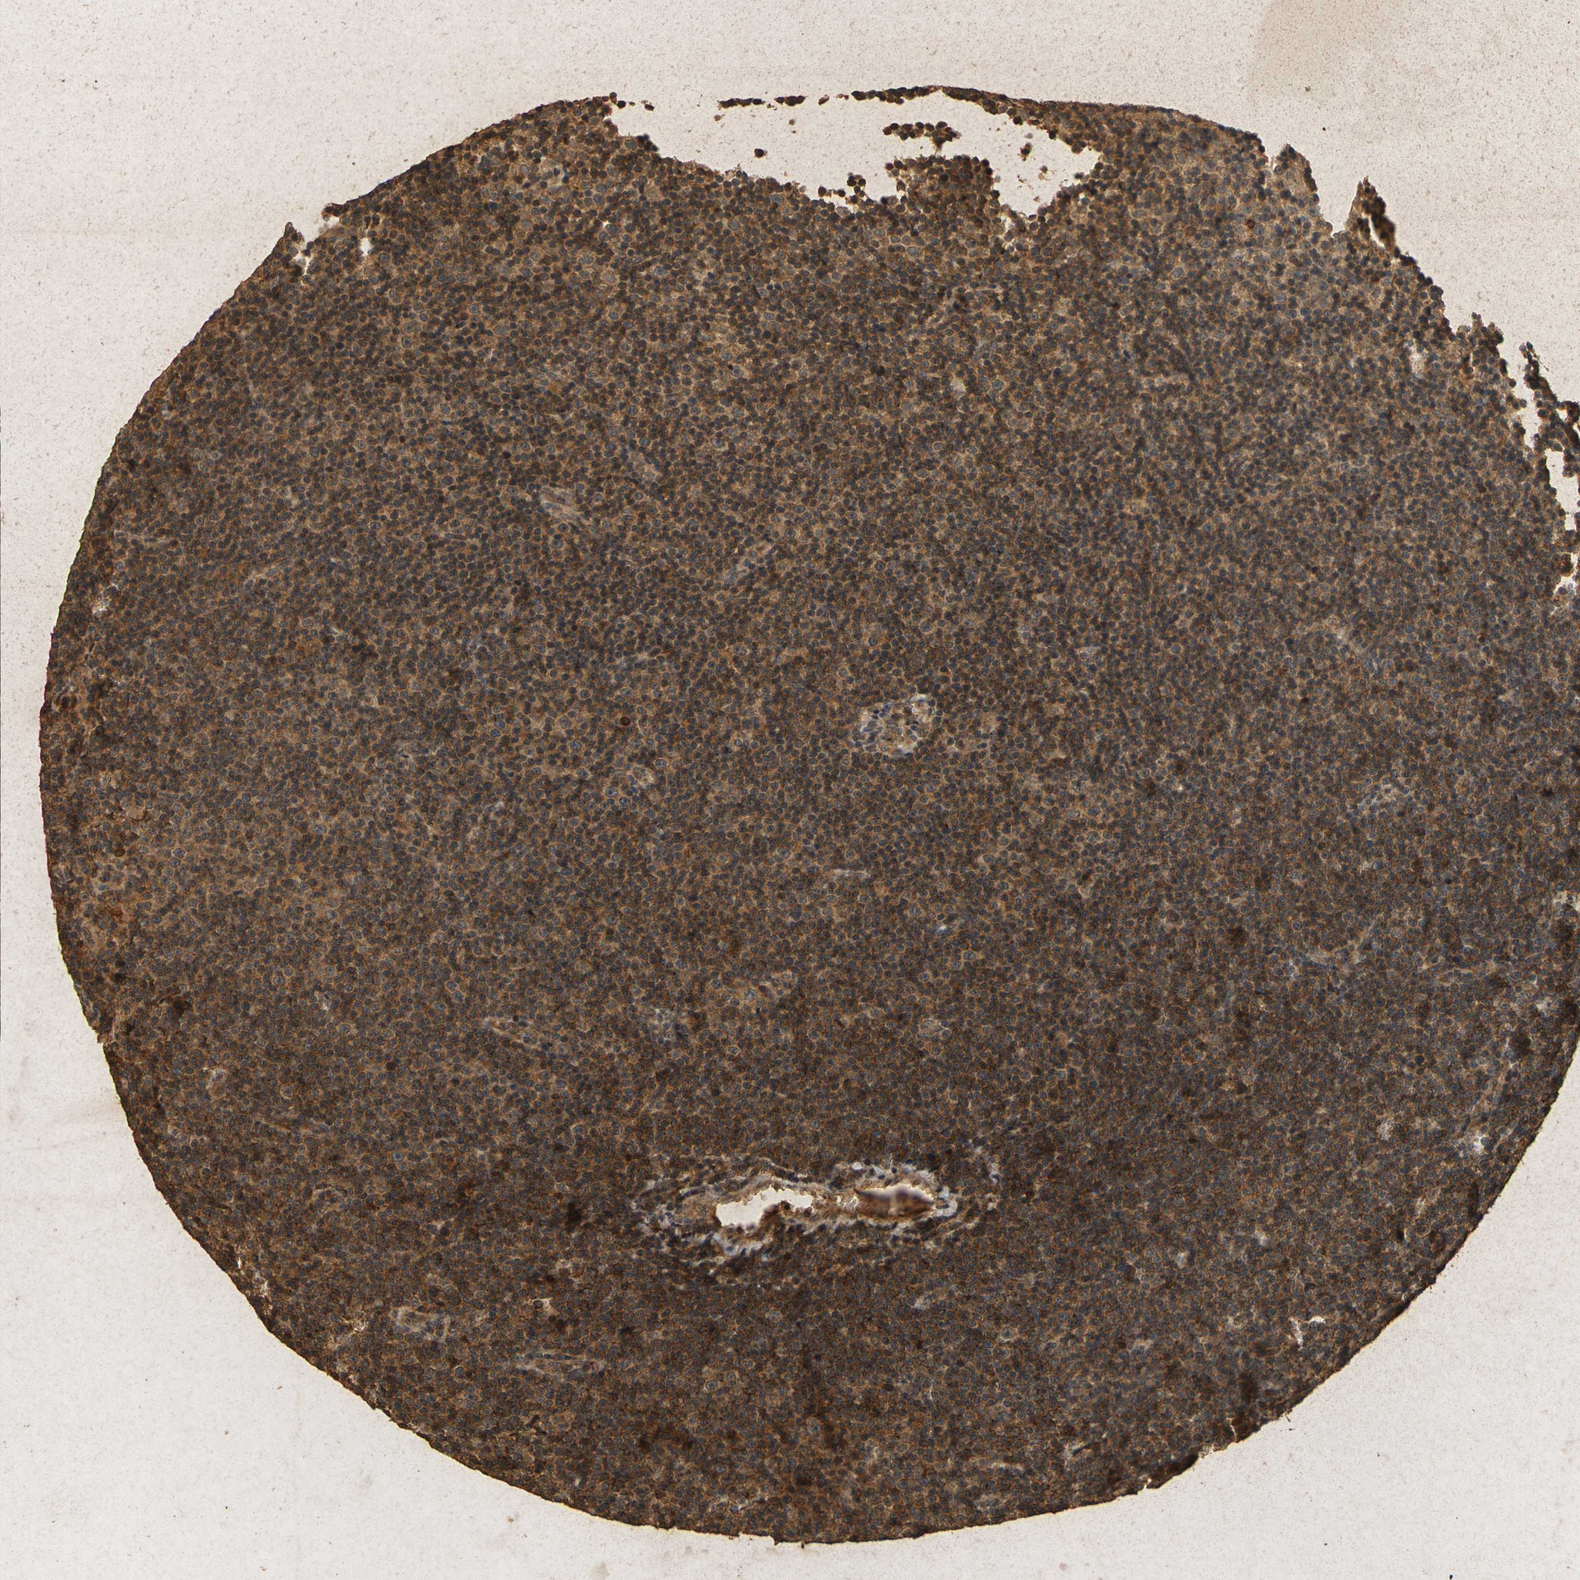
{"staining": {"intensity": "moderate", "quantity": ">75%", "location": "cytoplasmic/membranous"}, "tissue": "lymphoma", "cell_type": "Tumor cells", "image_type": "cancer", "snomed": [{"axis": "morphology", "description": "Malignant lymphoma, non-Hodgkin's type, Low grade"}, {"axis": "topography", "description": "Lymph node"}], "caption": "Immunohistochemistry of malignant lymphoma, non-Hodgkin's type (low-grade) reveals medium levels of moderate cytoplasmic/membranous staining in approximately >75% of tumor cells.", "gene": "ERN1", "patient": {"sex": "female", "age": 67}}